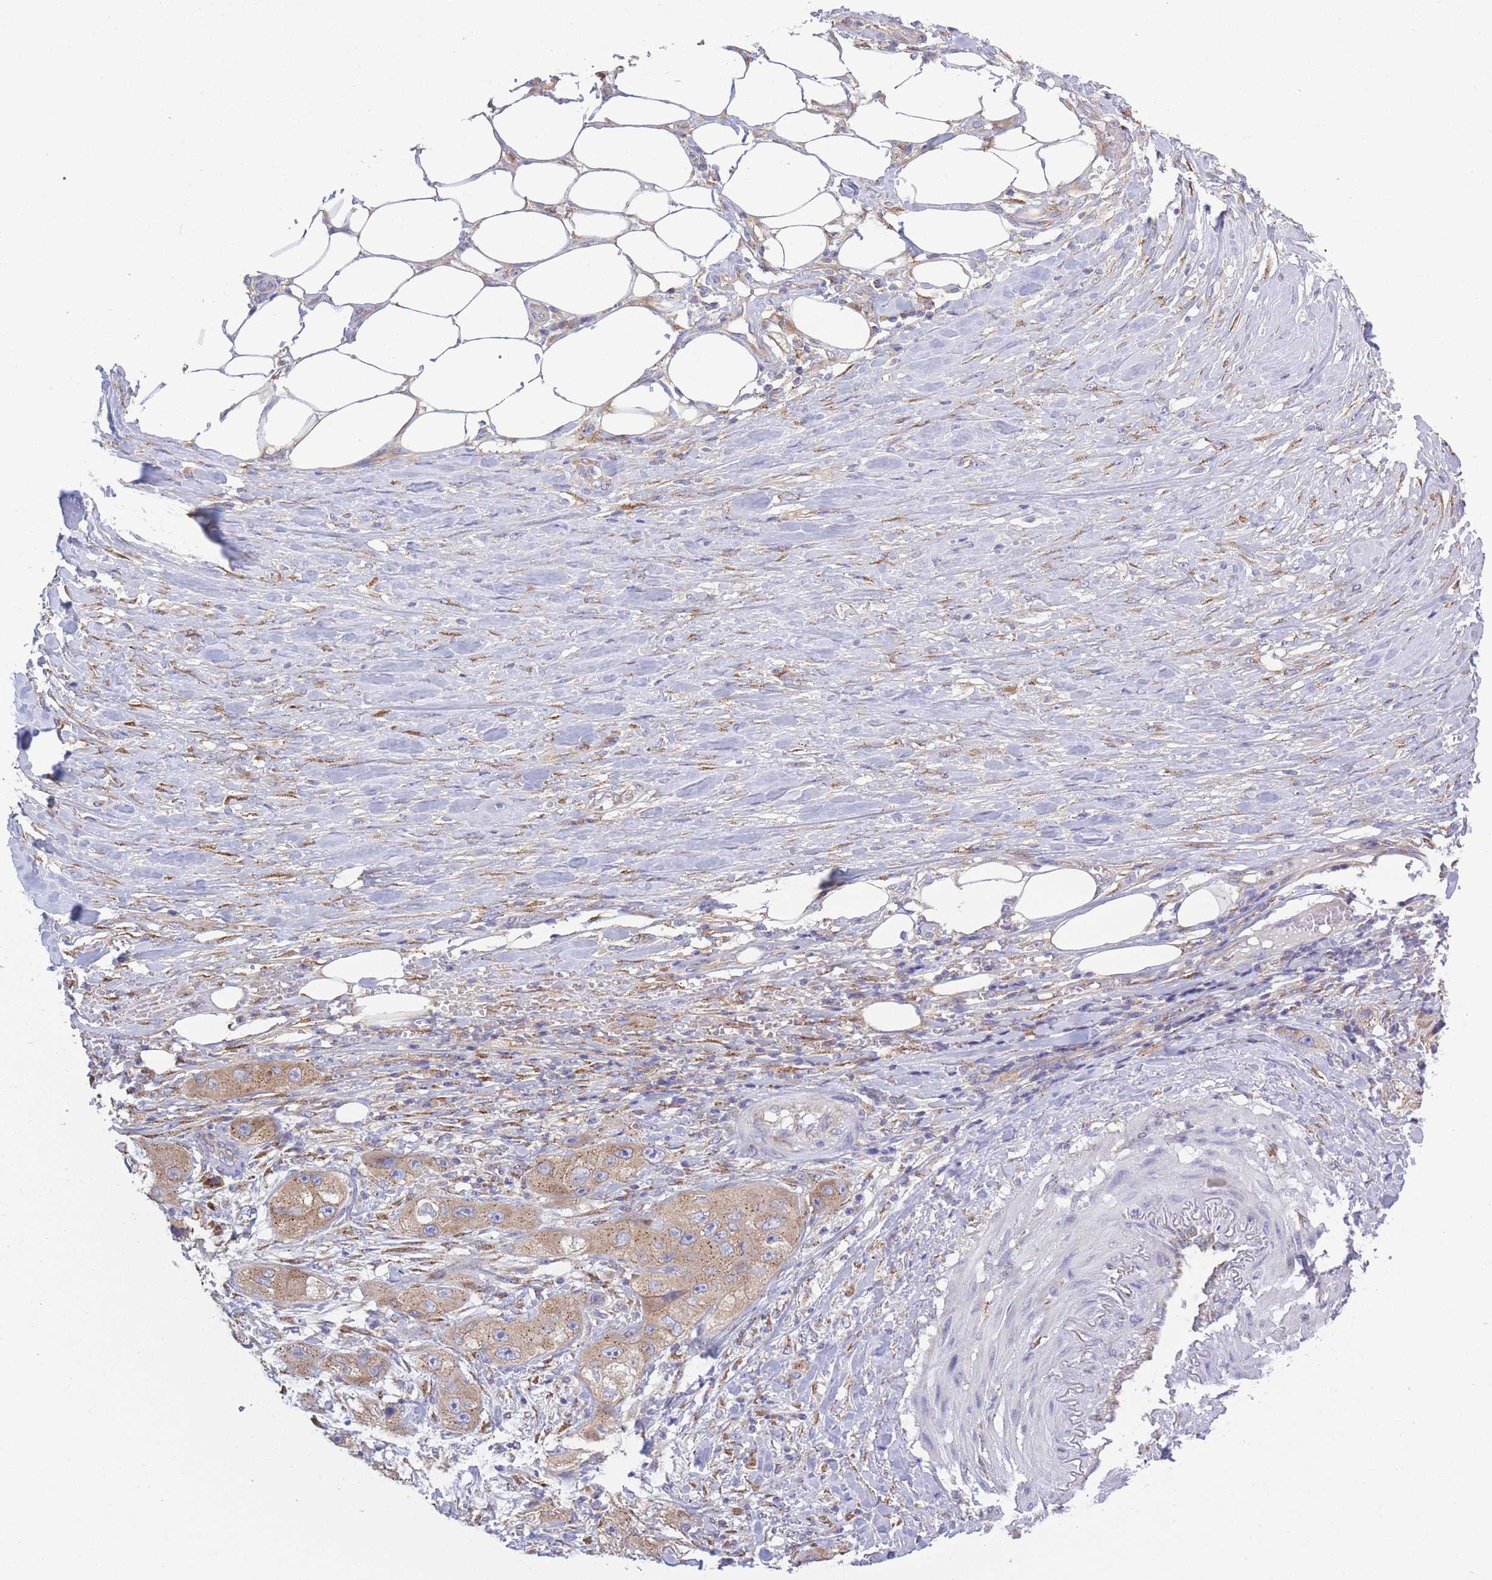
{"staining": {"intensity": "moderate", "quantity": ">75%", "location": "cytoplasmic/membranous"}, "tissue": "skin cancer", "cell_type": "Tumor cells", "image_type": "cancer", "snomed": [{"axis": "morphology", "description": "Squamous cell carcinoma, NOS"}, {"axis": "topography", "description": "Skin"}, {"axis": "topography", "description": "Subcutis"}], "caption": "The micrograph demonstrates a brown stain indicating the presence of a protein in the cytoplasmic/membranous of tumor cells in skin squamous cell carcinoma.", "gene": "COPG2", "patient": {"sex": "male", "age": 73}}